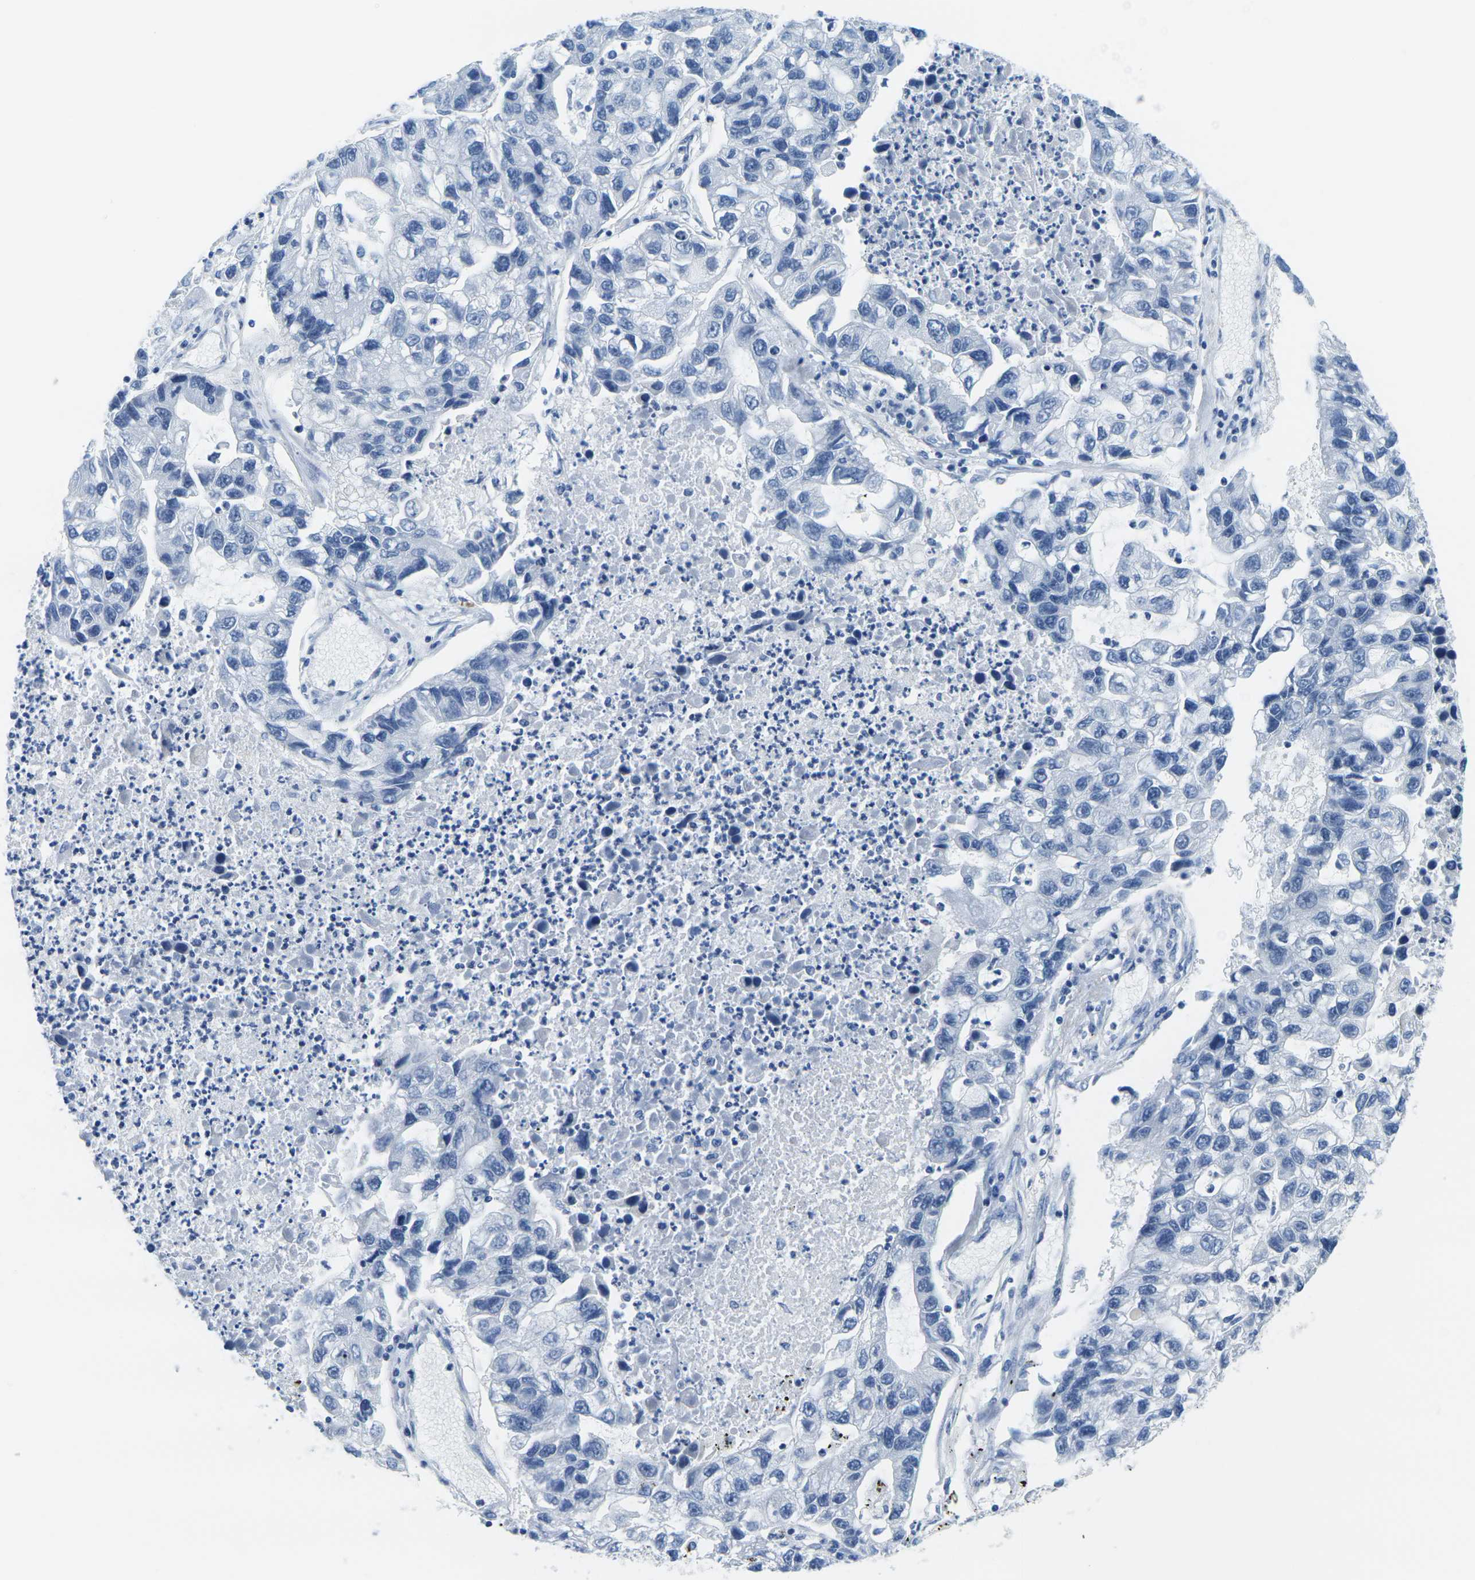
{"staining": {"intensity": "negative", "quantity": "none", "location": "none"}, "tissue": "lung cancer", "cell_type": "Tumor cells", "image_type": "cancer", "snomed": [{"axis": "morphology", "description": "Adenocarcinoma, NOS"}, {"axis": "topography", "description": "Lung"}], "caption": "Protein analysis of lung adenocarcinoma shows no significant expression in tumor cells.", "gene": "FAM3D", "patient": {"sex": "female", "age": 51}}